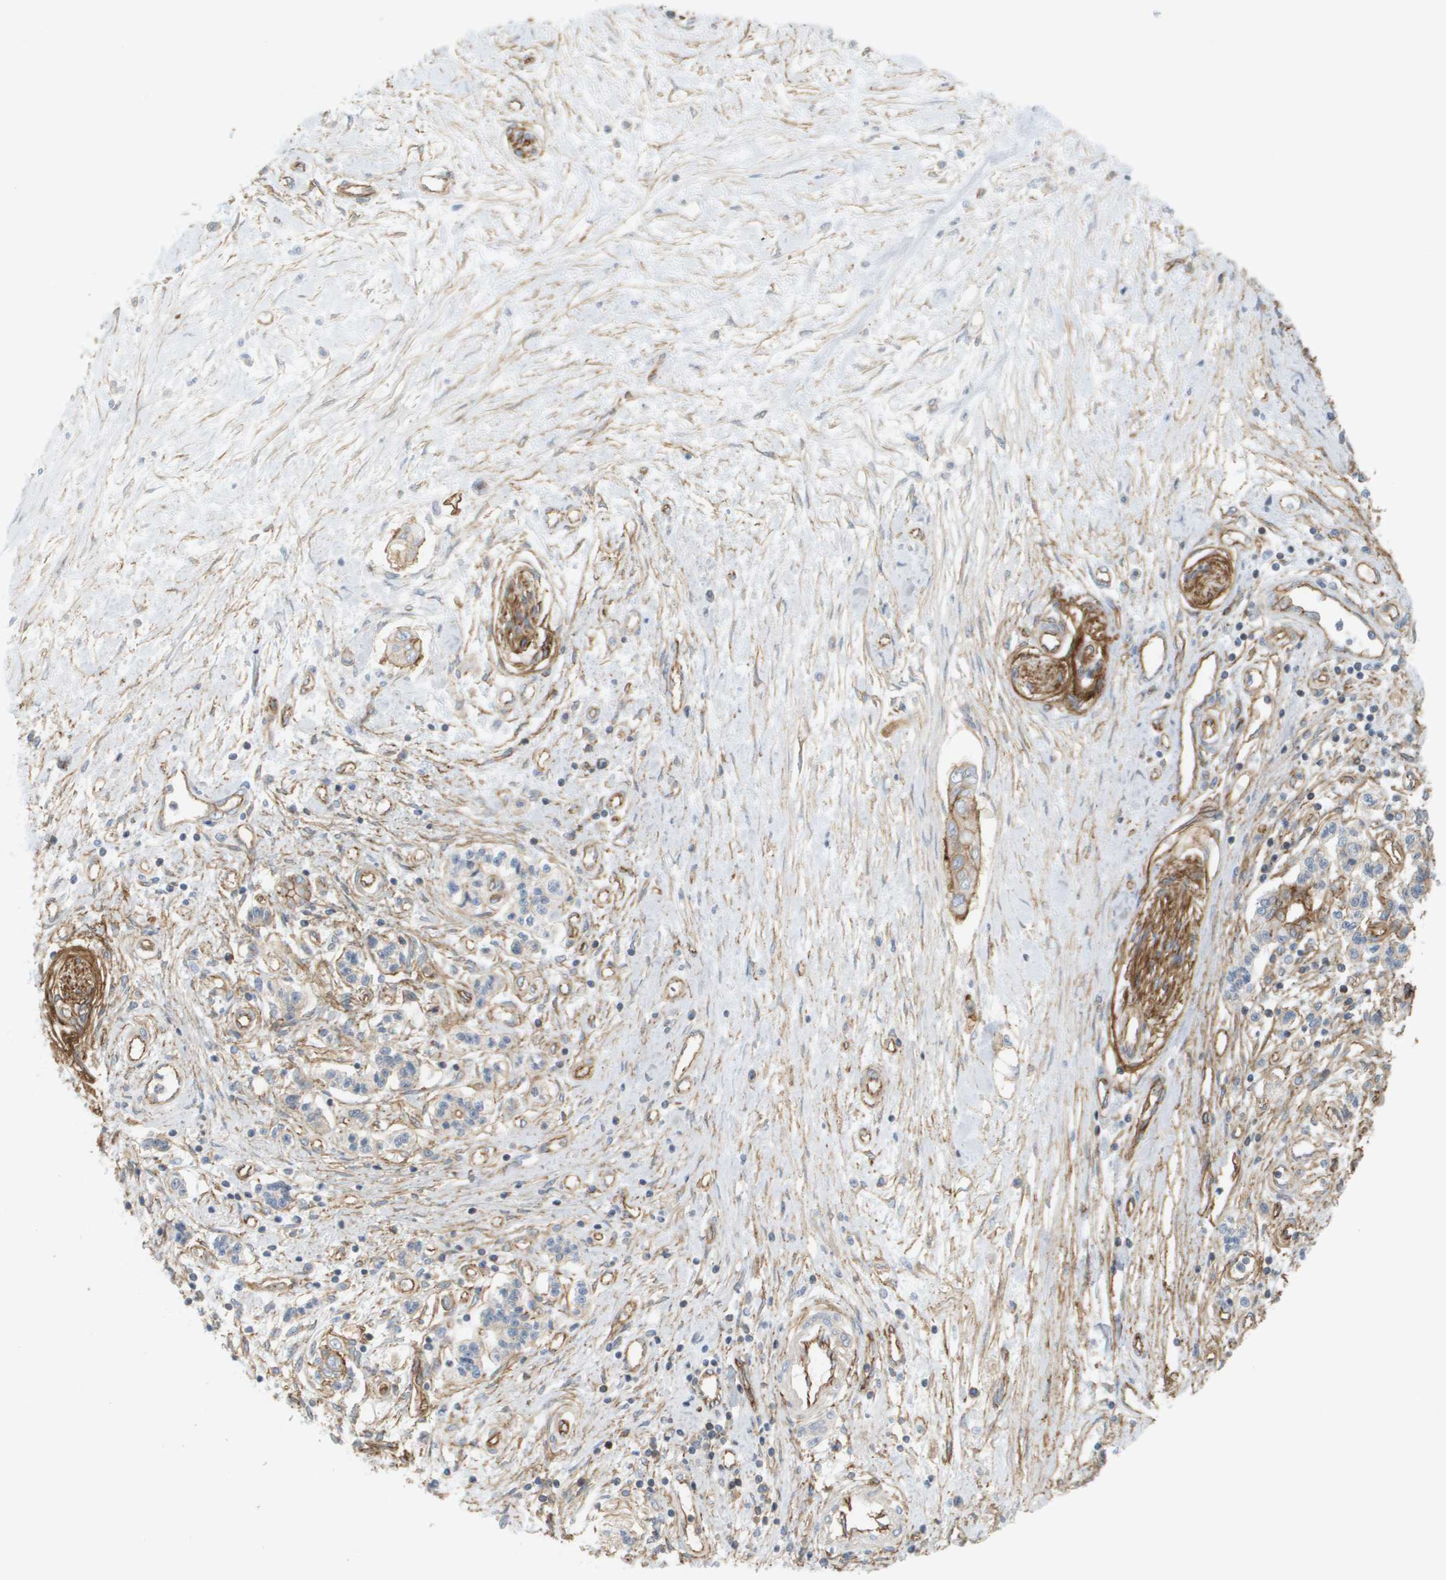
{"staining": {"intensity": "weak", "quantity": ">75%", "location": "cytoplasmic/membranous"}, "tissue": "pancreatic cancer", "cell_type": "Tumor cells", "image_type": "cancer", "snomed": [{"axis": "morphology", "description": "Adenocarcinoma, NOS"}, {"axis": "topography", "description": "Pancreas"}], "caption": "Immunohistochemistry (IHC) photomicrograph of pancreatic cancer stained for a protein (brown), which exhibits low levels of weak cytoplasmic/membranous expression in about >75% of tumor cells.", "gene": "SGMS2", "patient": {"sex": "female", "age": 77}}